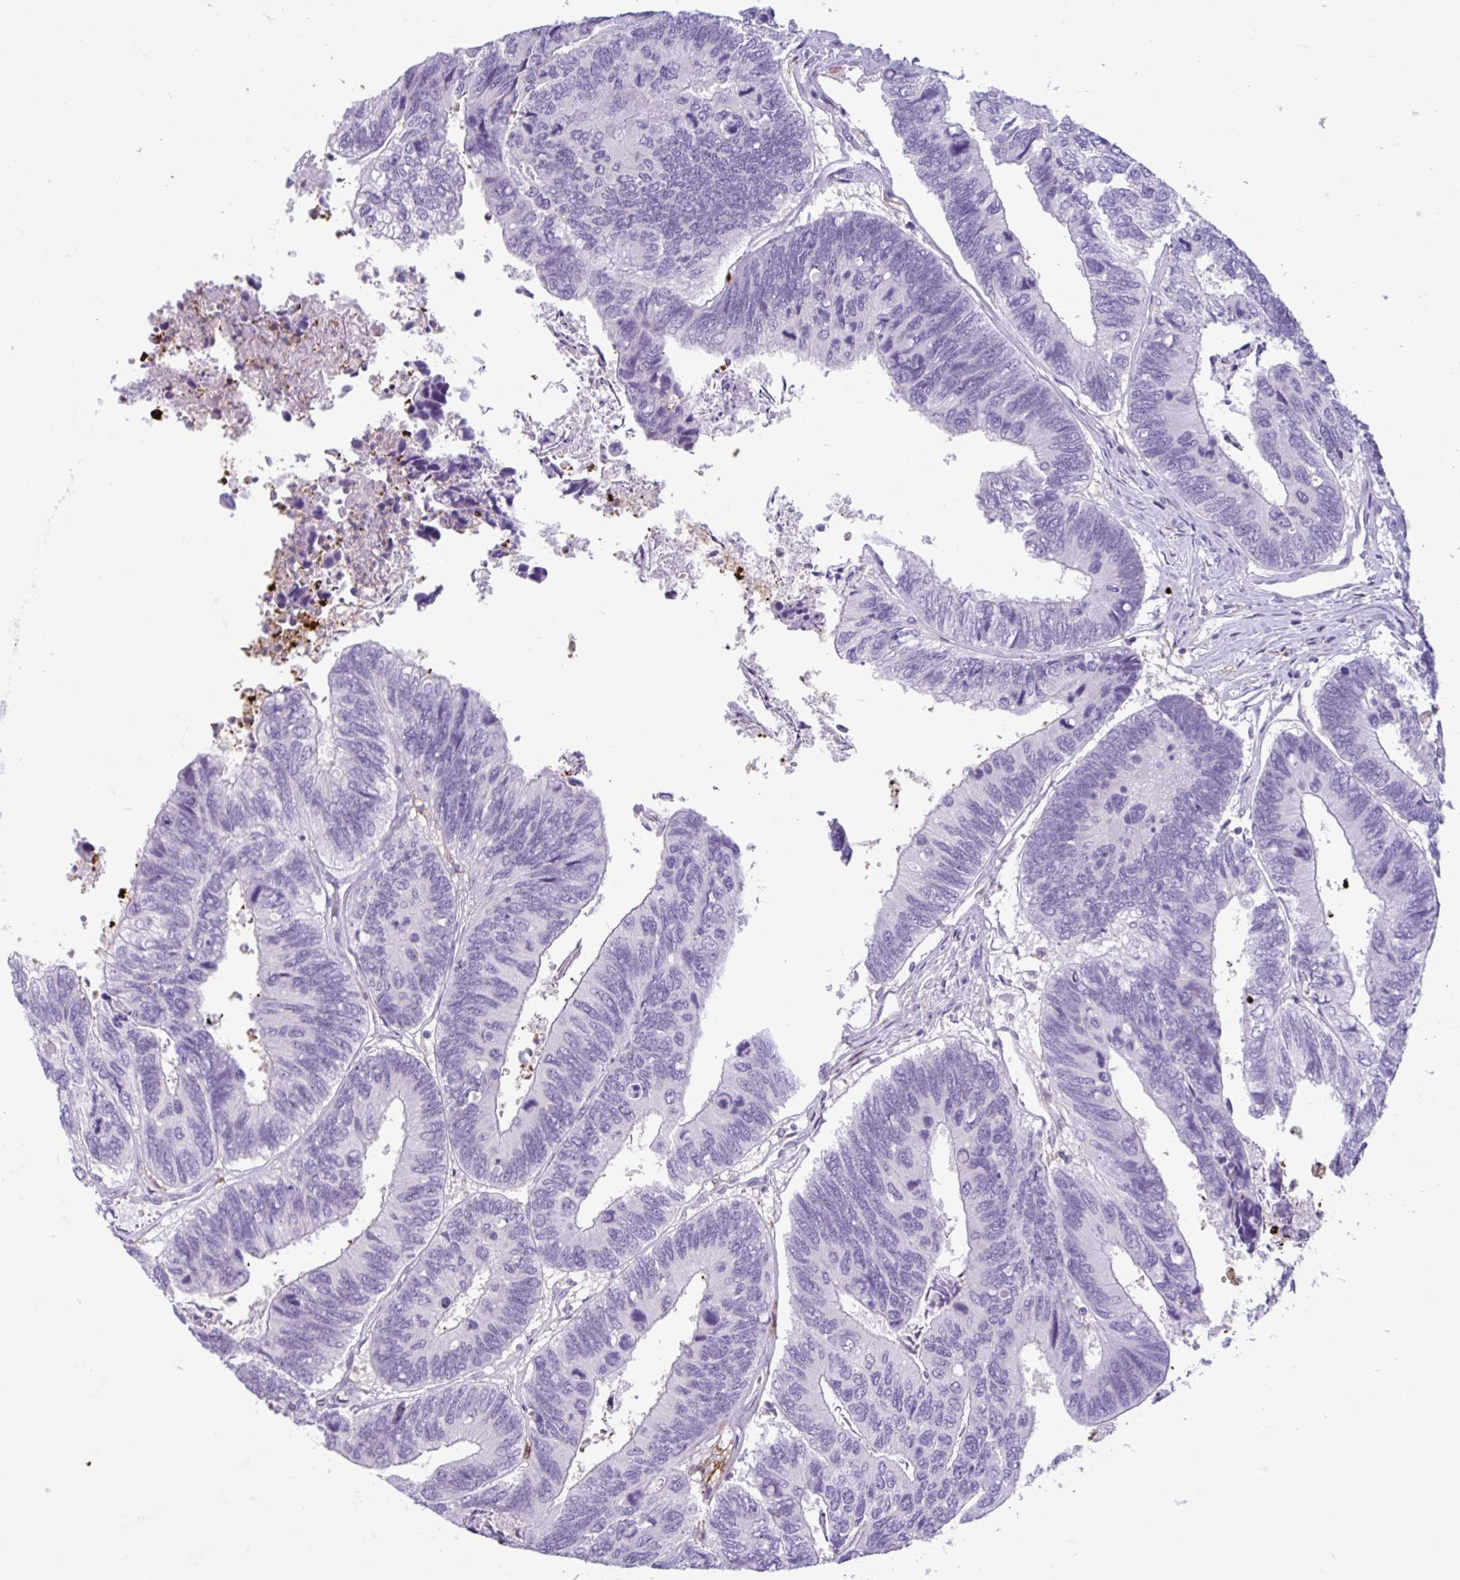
{"staining": {"intensity": "negative", "quantity": "none", "location": "none"}, "tissue": "colorectal cancer", "cell_type": "Tumor cells", "image_type": "cancer", "snomed": [{"axis": "morphology", "description": "Adenocarcinoma, NOS"}, {"axis": "topography", "description": "Colon"}], "caption": "IHC photomicrograph of human colorectal cancer stained for a protein (brown), which exhibits no staining in tumor cells. Brightfield microscopy of immunohistochemistry stained with DAB (3,3'-diaminobenzidine) (brown) and hematoxylin (blue), captured at high magnification.", "gene": "CEP120", "patient": {"sex": "female", "age": 67}}